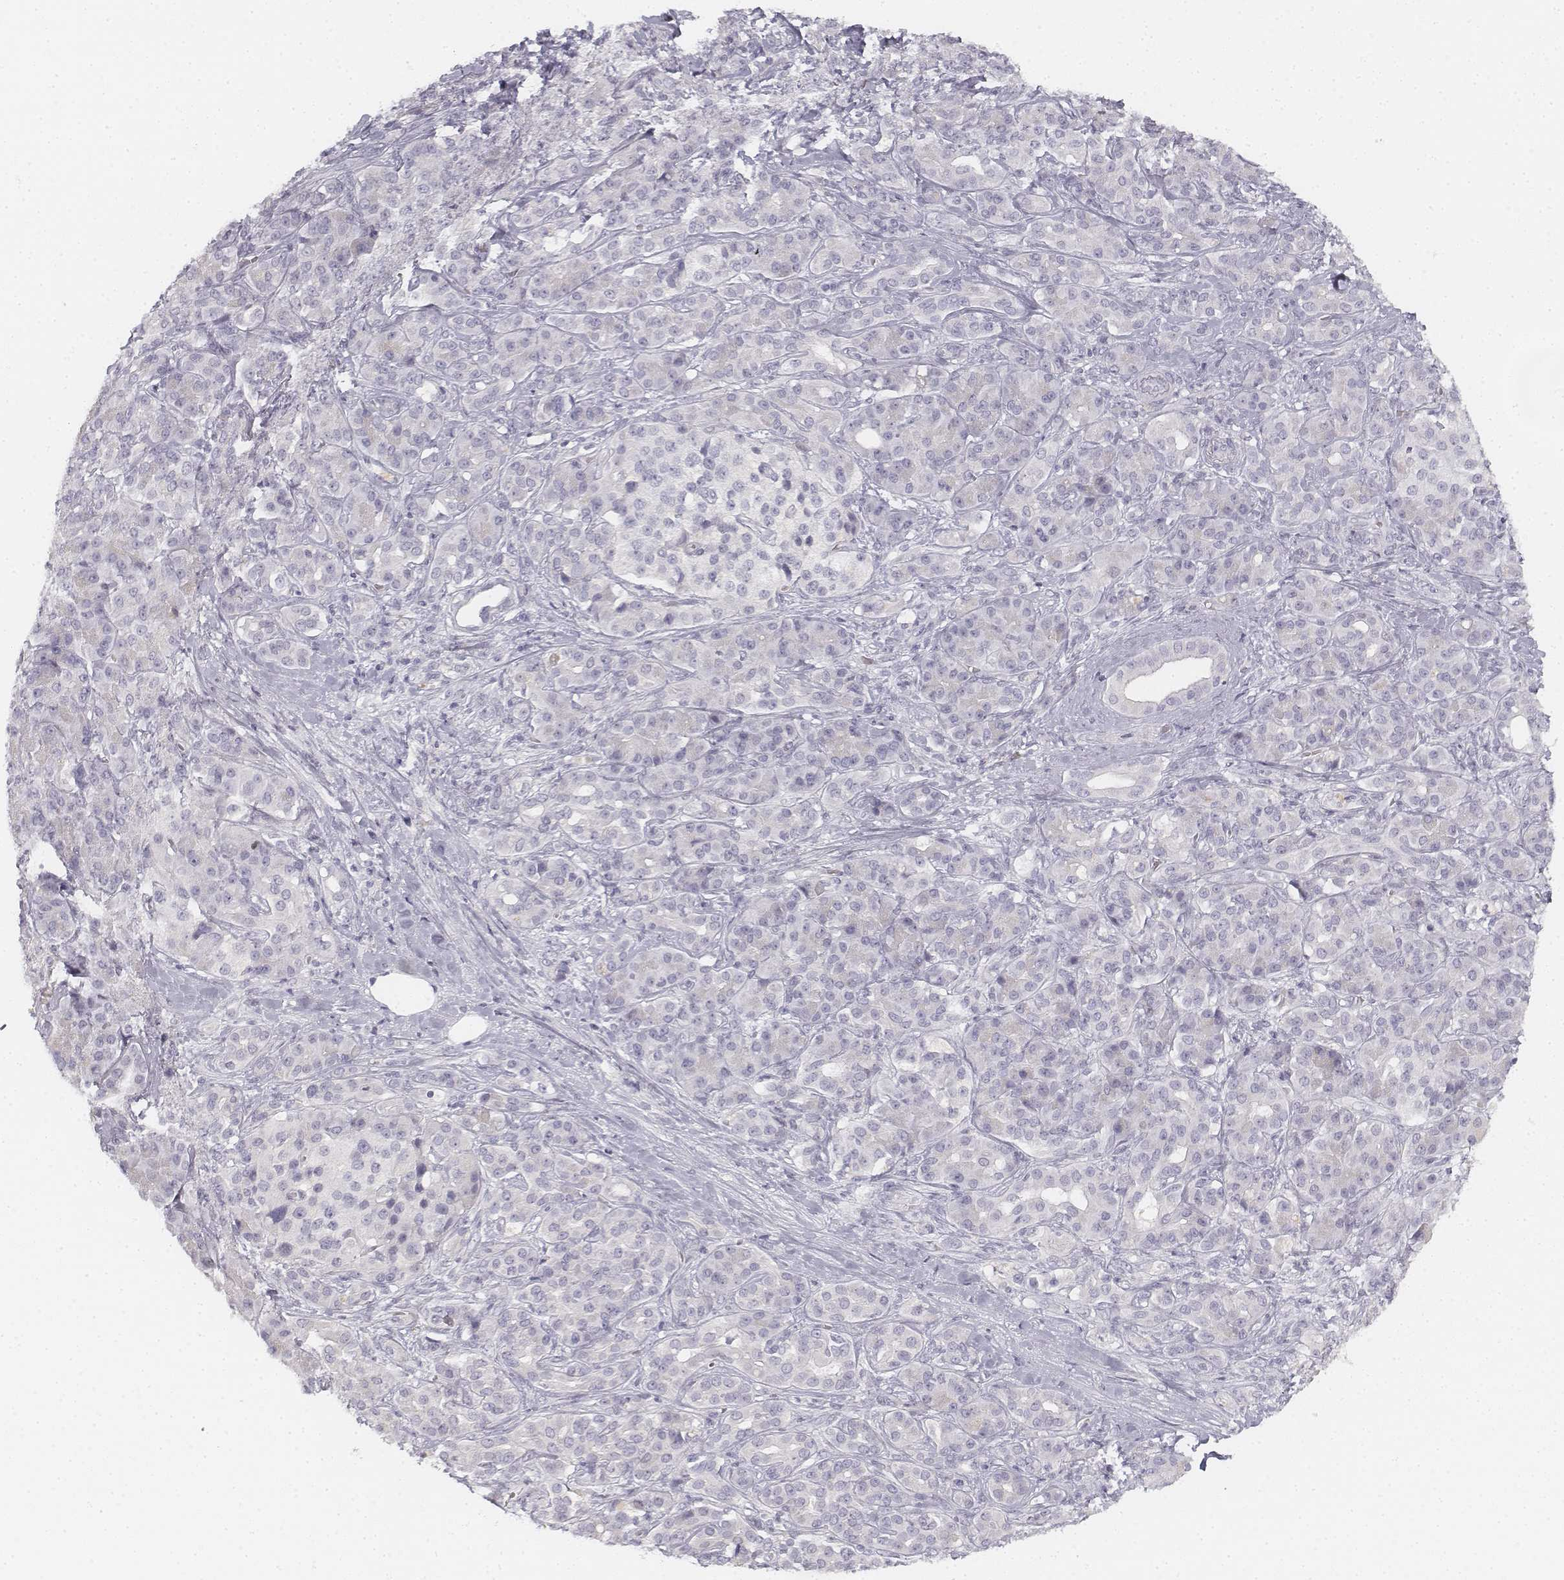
{"staining": {"intensity": "negative", "quantity": "none", "location": "none"}, "tissue": "pancreatic cancer", "cell_type": "Tumor cells", "image_type": "cancer", "snomed": [{"axis": "morphology", "description": "Normal tissue, NOS"}, {"axis": "morphology", "description": "Inflammation, NOS"}, {"axis": "morphology", "description": "Adenocarcinoma, NOS"}, {"axis": "topography", "description": "Pancreas"}], "caption": "Tumor cells show no significant protein staining in pancreatic cancer. (DAB (3,3'-diaminobenzidine) IHC with hematoxylin counter stain).", "gene": "DSG4", "patient": {"sex": "male", "age": 57}}